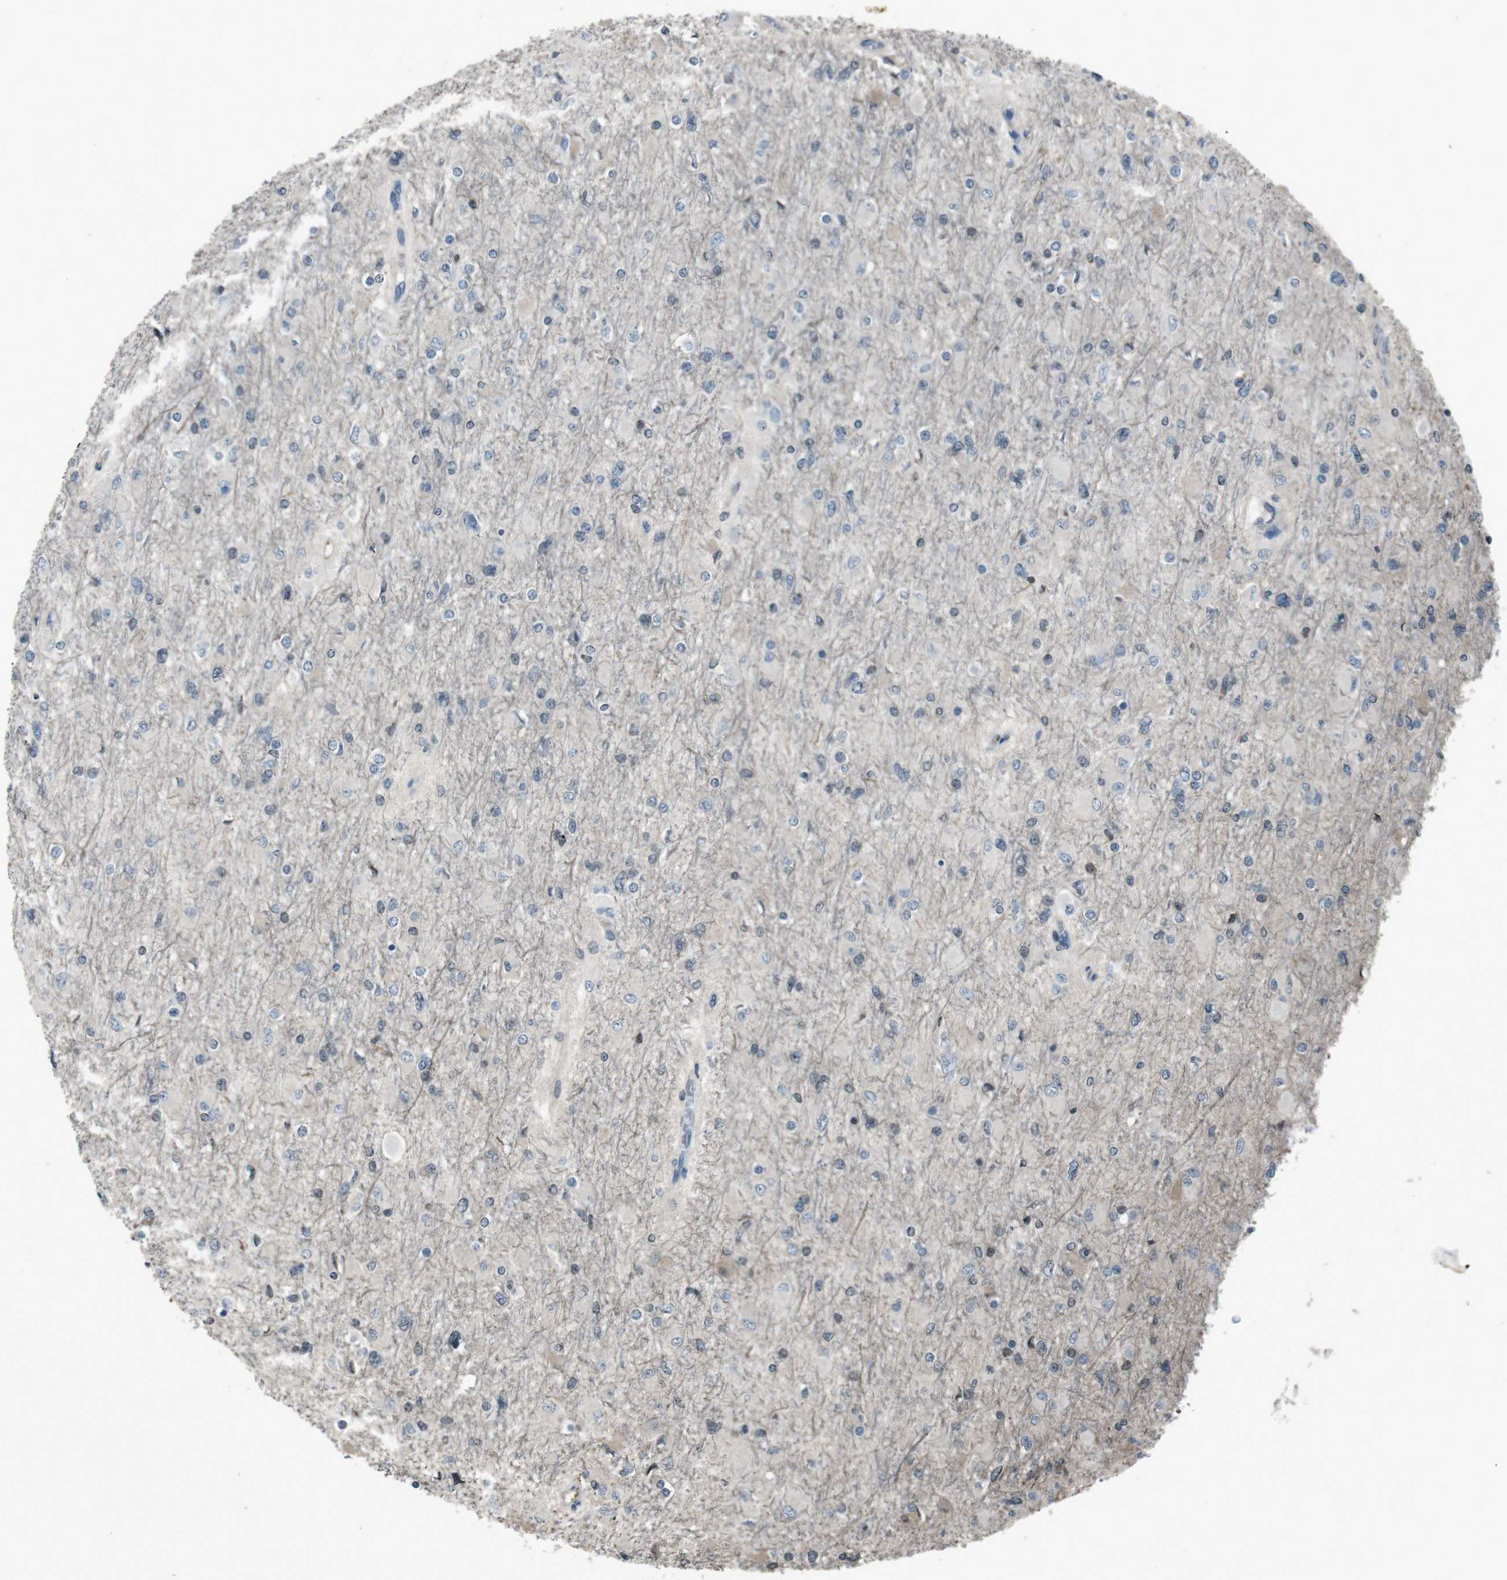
{"staining": {"intensity": "negative", "quantity": "none", "location": "none"}, "tissue": "glioma", "cell_type": "Tumor cells", "image_type": "cancer", "snomed": [{"axis": "morphology", "description": "Glioma, malignant, High grade"}, {"axis": "topography", "description": "Cerebral cortex"}], "caption": "A photomicrograph of glioma stained for a protein displays no brown staining in tumor cells.", "gene": "UGT1A6", "patient": {"sex": "female", "age": 36}}